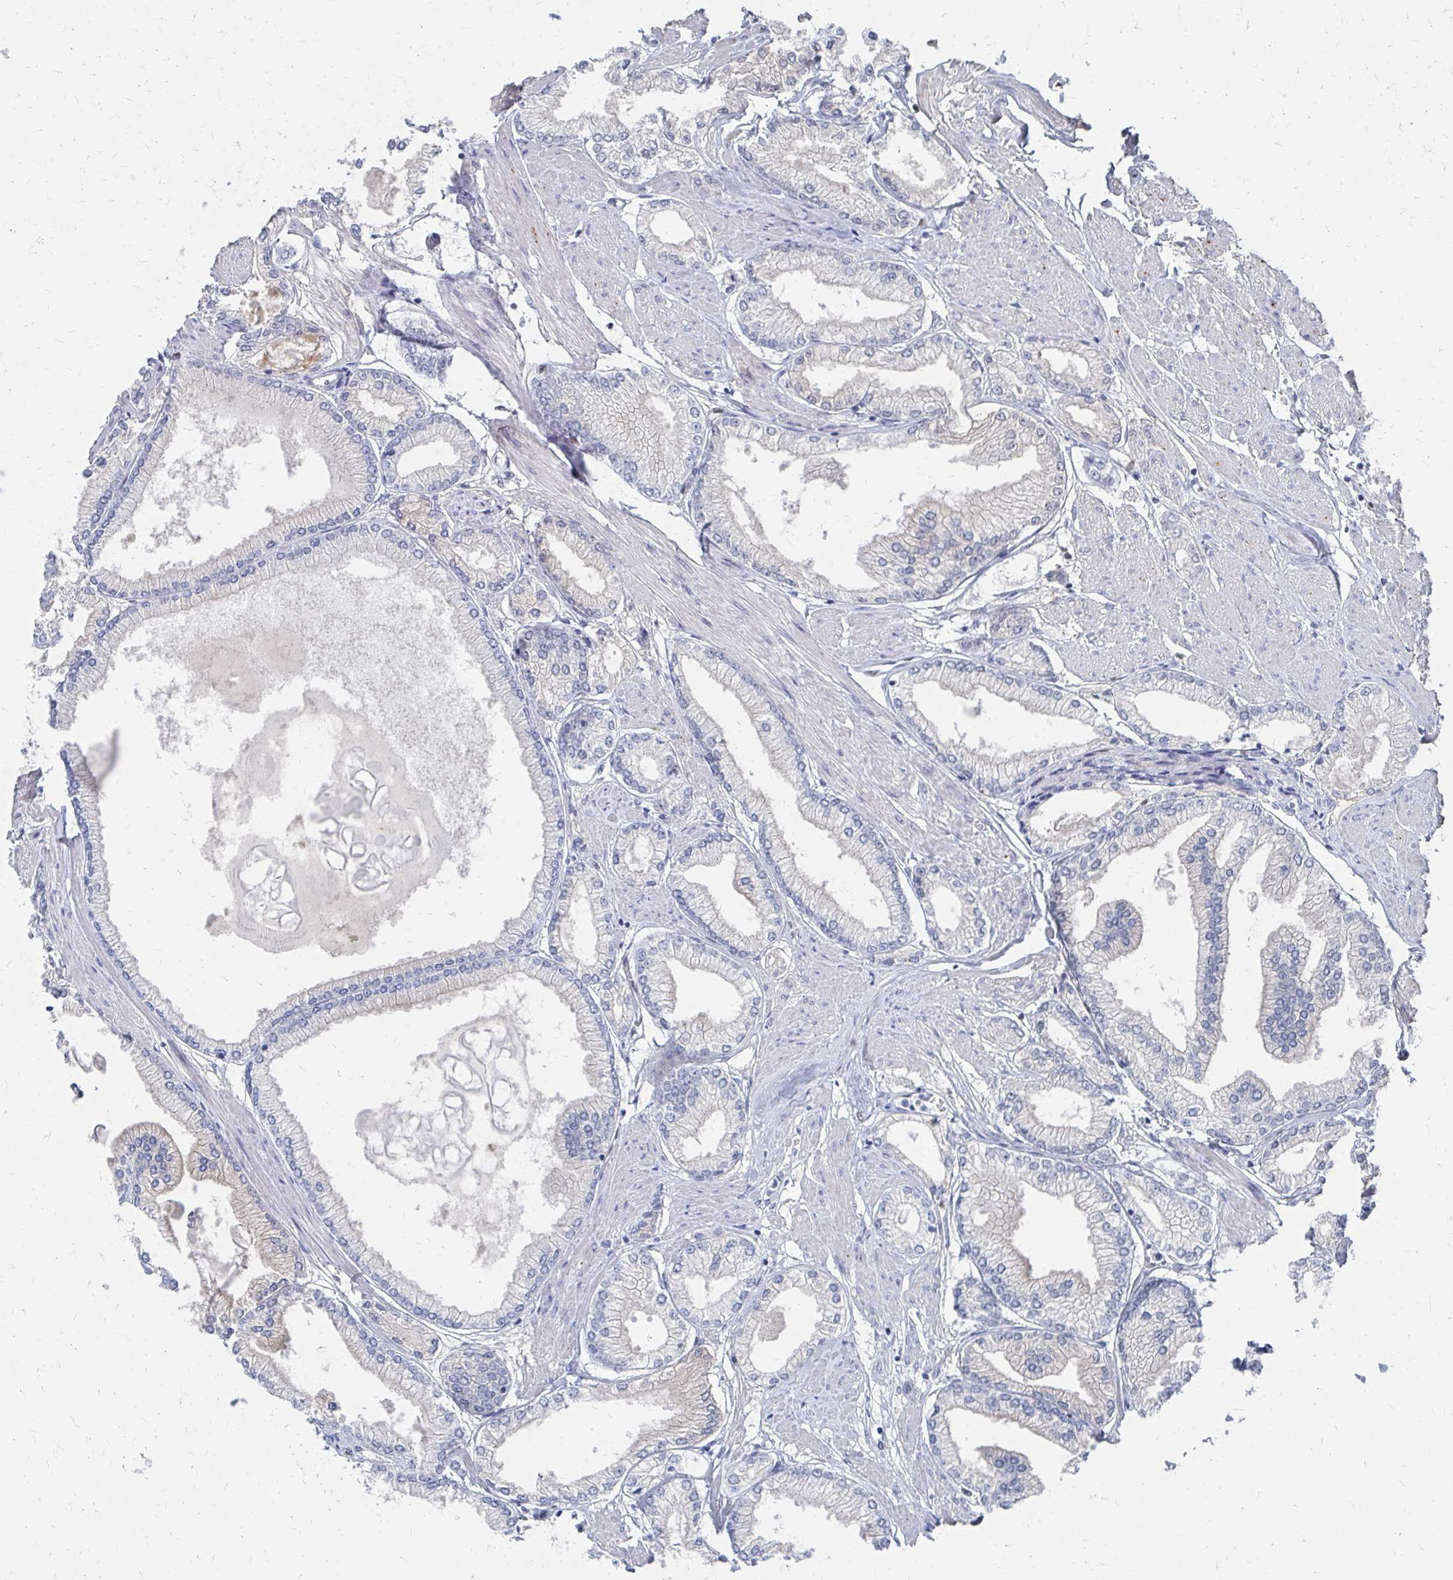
{"staining": {"intensity": "negative", "quantity": "none", "location": "none"}, "tissue": "prostate cancer", "cell_type": "Tumor cells", "image_type": "cancer", "snomed": [{"axis": "morphology", "description": "Adenocarcinoma, High grade"}, {"axis": "topography", "description": "Prostate"}], "caption": "An IHC image of prostate adenocarcinoma (high-grade) is shown. There is no staining in tumor cells of prostate adenocarcinoma (high-grade).", "gene": "CDIN1", "patient": {"sex": "male", "age": 68}}